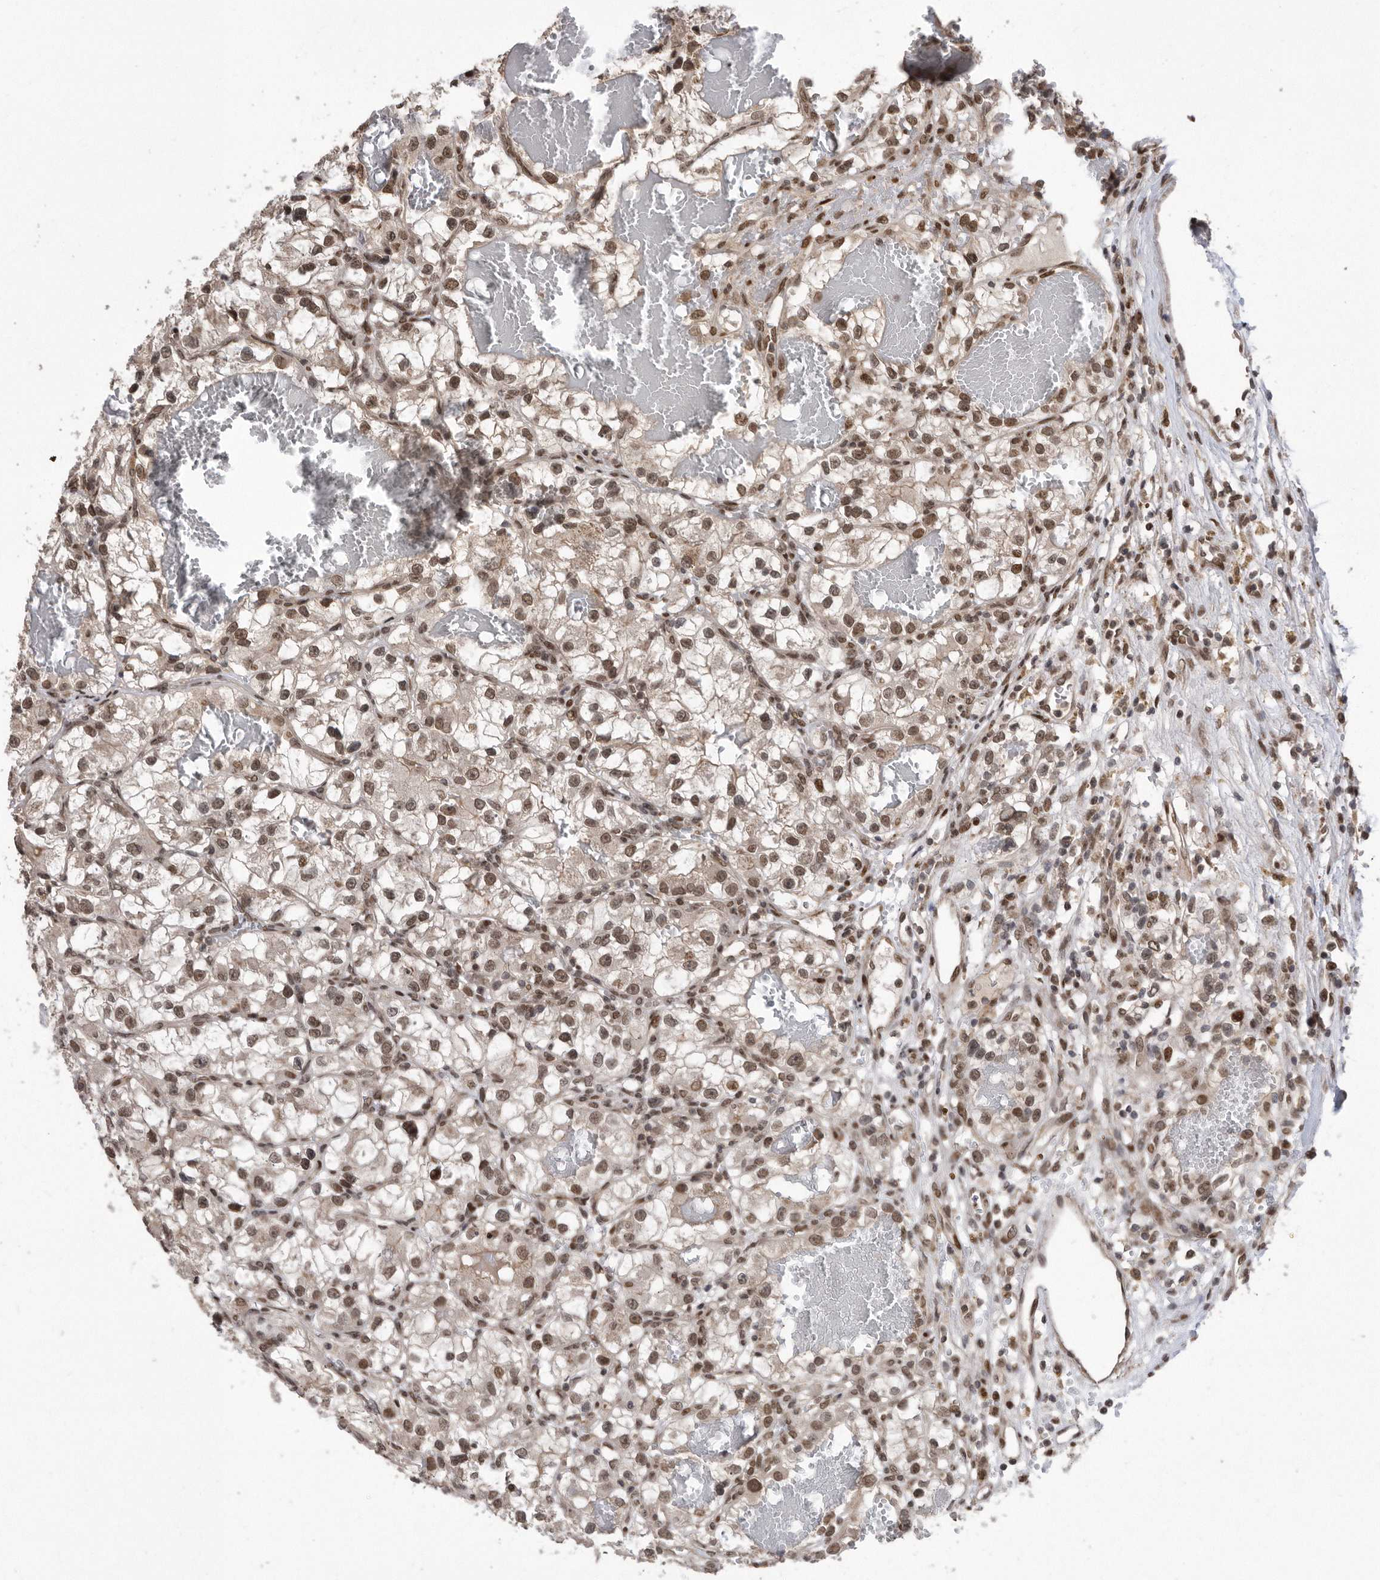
{"staining": {"intensity": "moderate", "quantity": ">75%", "location": "nuclear"}, "tissue": "renal cancer", "cell_type": "Tumor cells", "image_type": "cancer", "snomed": [{"axis": "morphology", "description": "Adenocarcinoma, NOS"}, {"axis": "topography", "description": "Kidney"}], "caption": "Renal cancer was stained to show a protein in brown. There is medium levels of moderate nuclear expression in approximately >75% of tumor cells.", "gene": "TDRD3", "patient": {"sex": "female", "age": 57}}